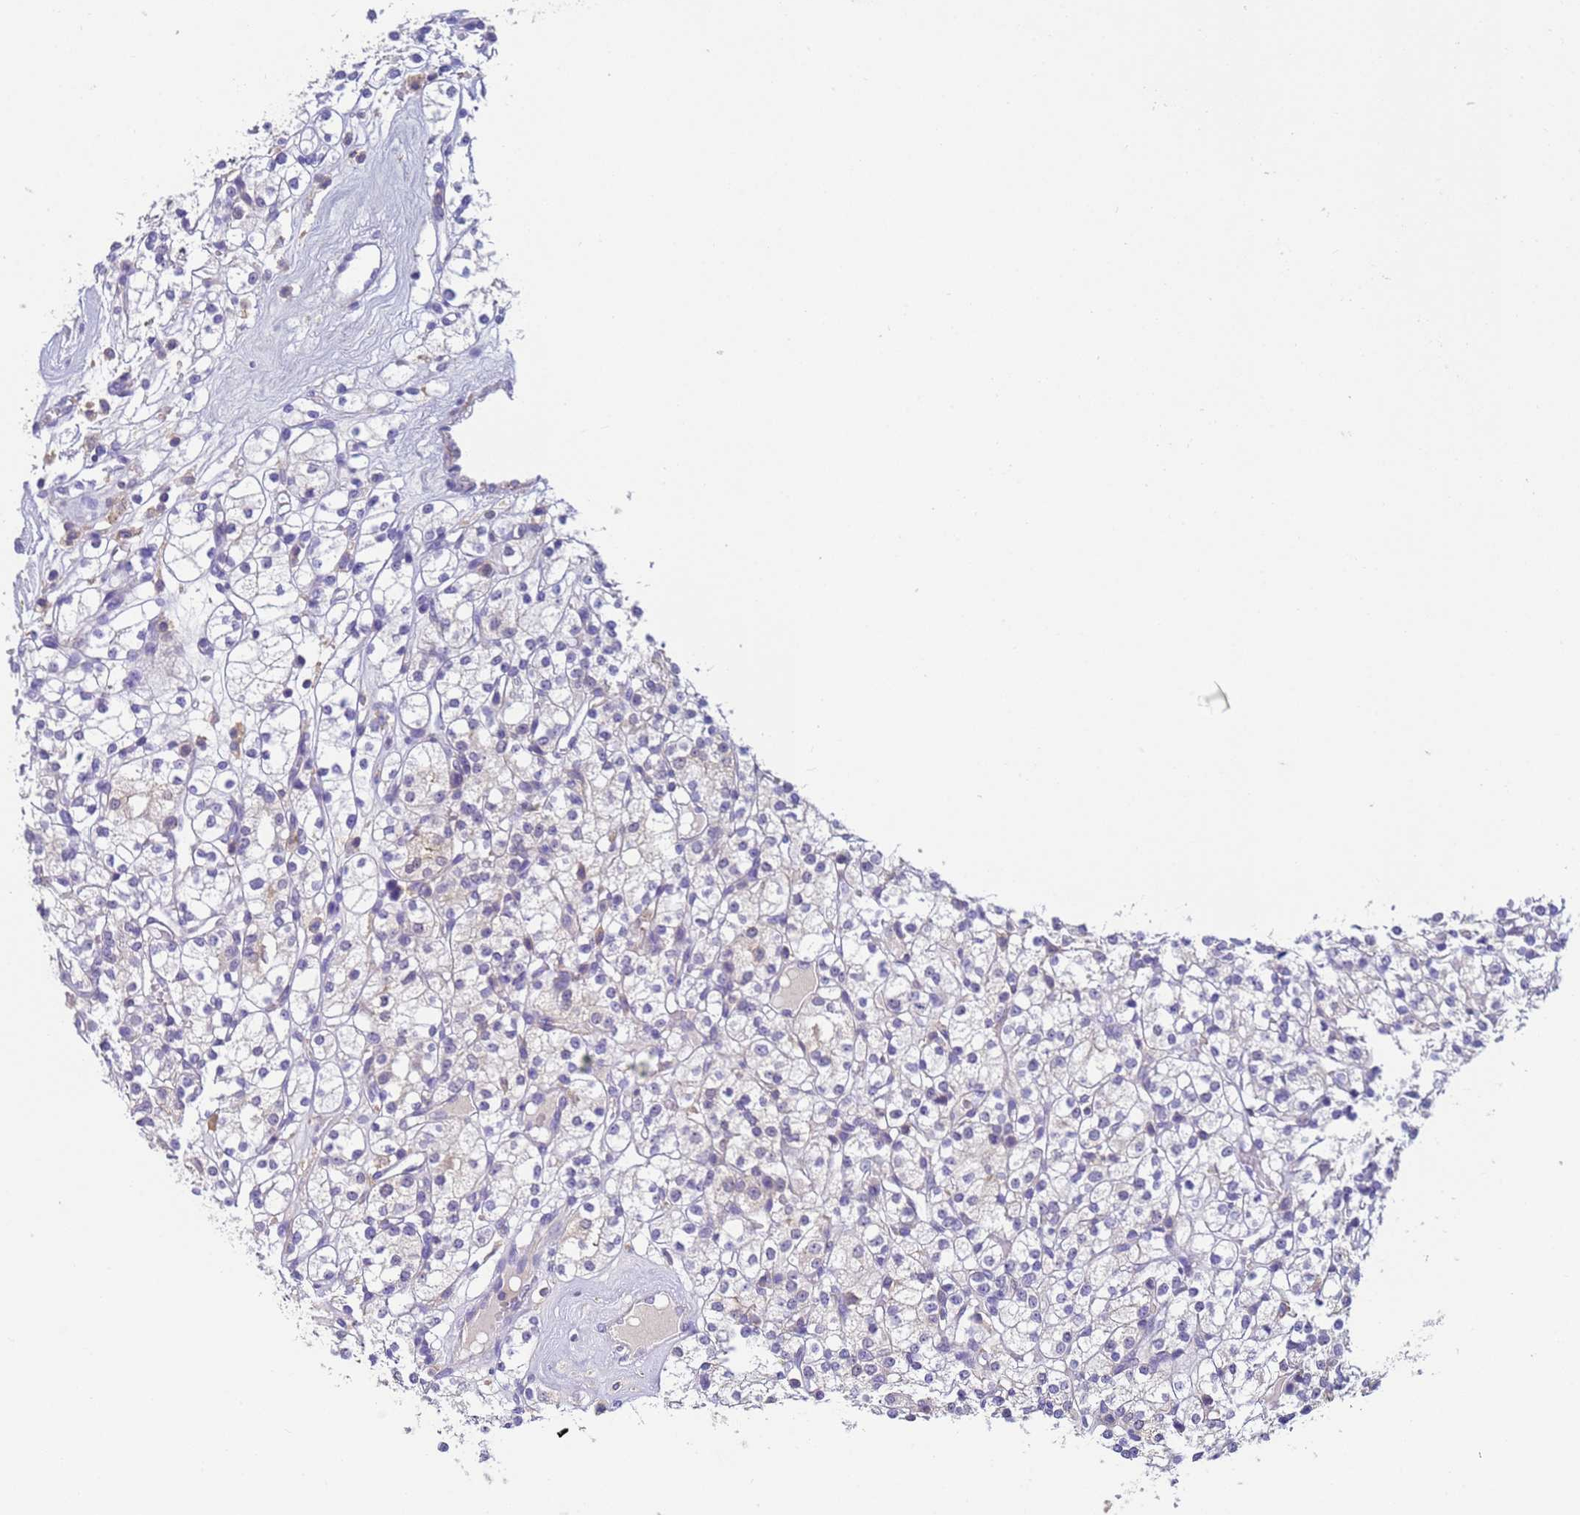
{"staining": {"intensity": "negative", "quantity": "none", "location": "none"}, "tissue": "renal cancer", "cell_type": "Tumor cells", "image_type": "cancer", "snomed": [{"axis": "morphology", "description": "Adenocarcinoma, NOS"}, {"axis": "topography", "description": "Kidney"}], "caption": "This is an IHC image of human adenocarcinoma (renal). There is no positivity in tumor cells.", "gene": "KLHL13", "patient": {"sex": "male", "age": 77}}